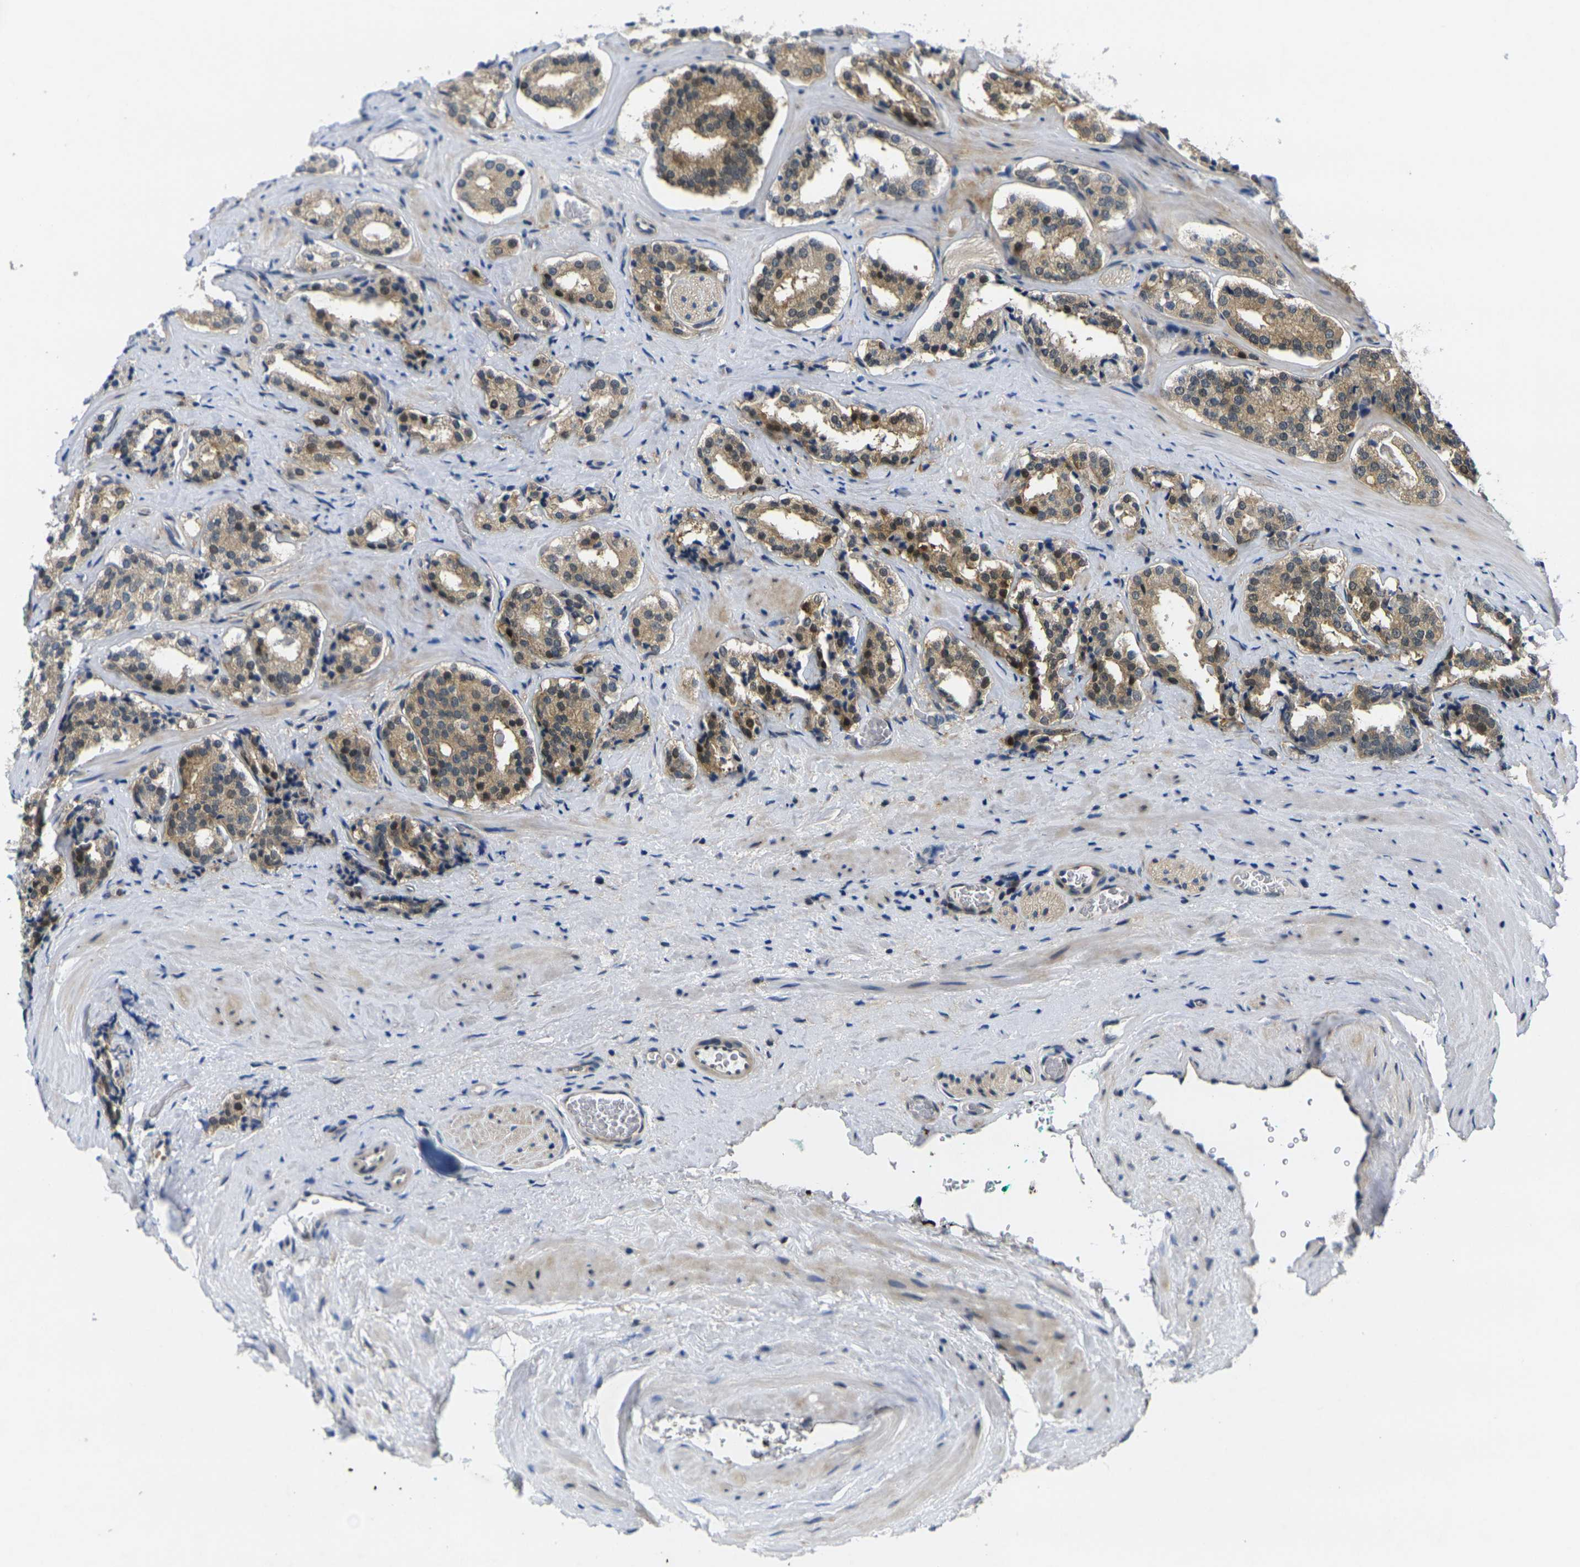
{"staining": {"intensity": "moderate", "quantity": ">75%", "location": "cytoplasmic/membranous"}, "tissue": "prostate cancer", "cell_type": "Tumor cells", "image_type": "cancer", "snomed": [{"axis": "morphology", "description": "Adenocarcinoma, High grade"}, {"axis": "topography", "description": "Prostate"}], "caption": "Immunohistochemical staining of high-grade adenocarcinoma (prostate) reveals moderate cytoplasmic/membranous protein positivity in approximately >75% of tumor cells.", "gene": "ROBO2", "patient": {"sex": "male", "age": 60}}